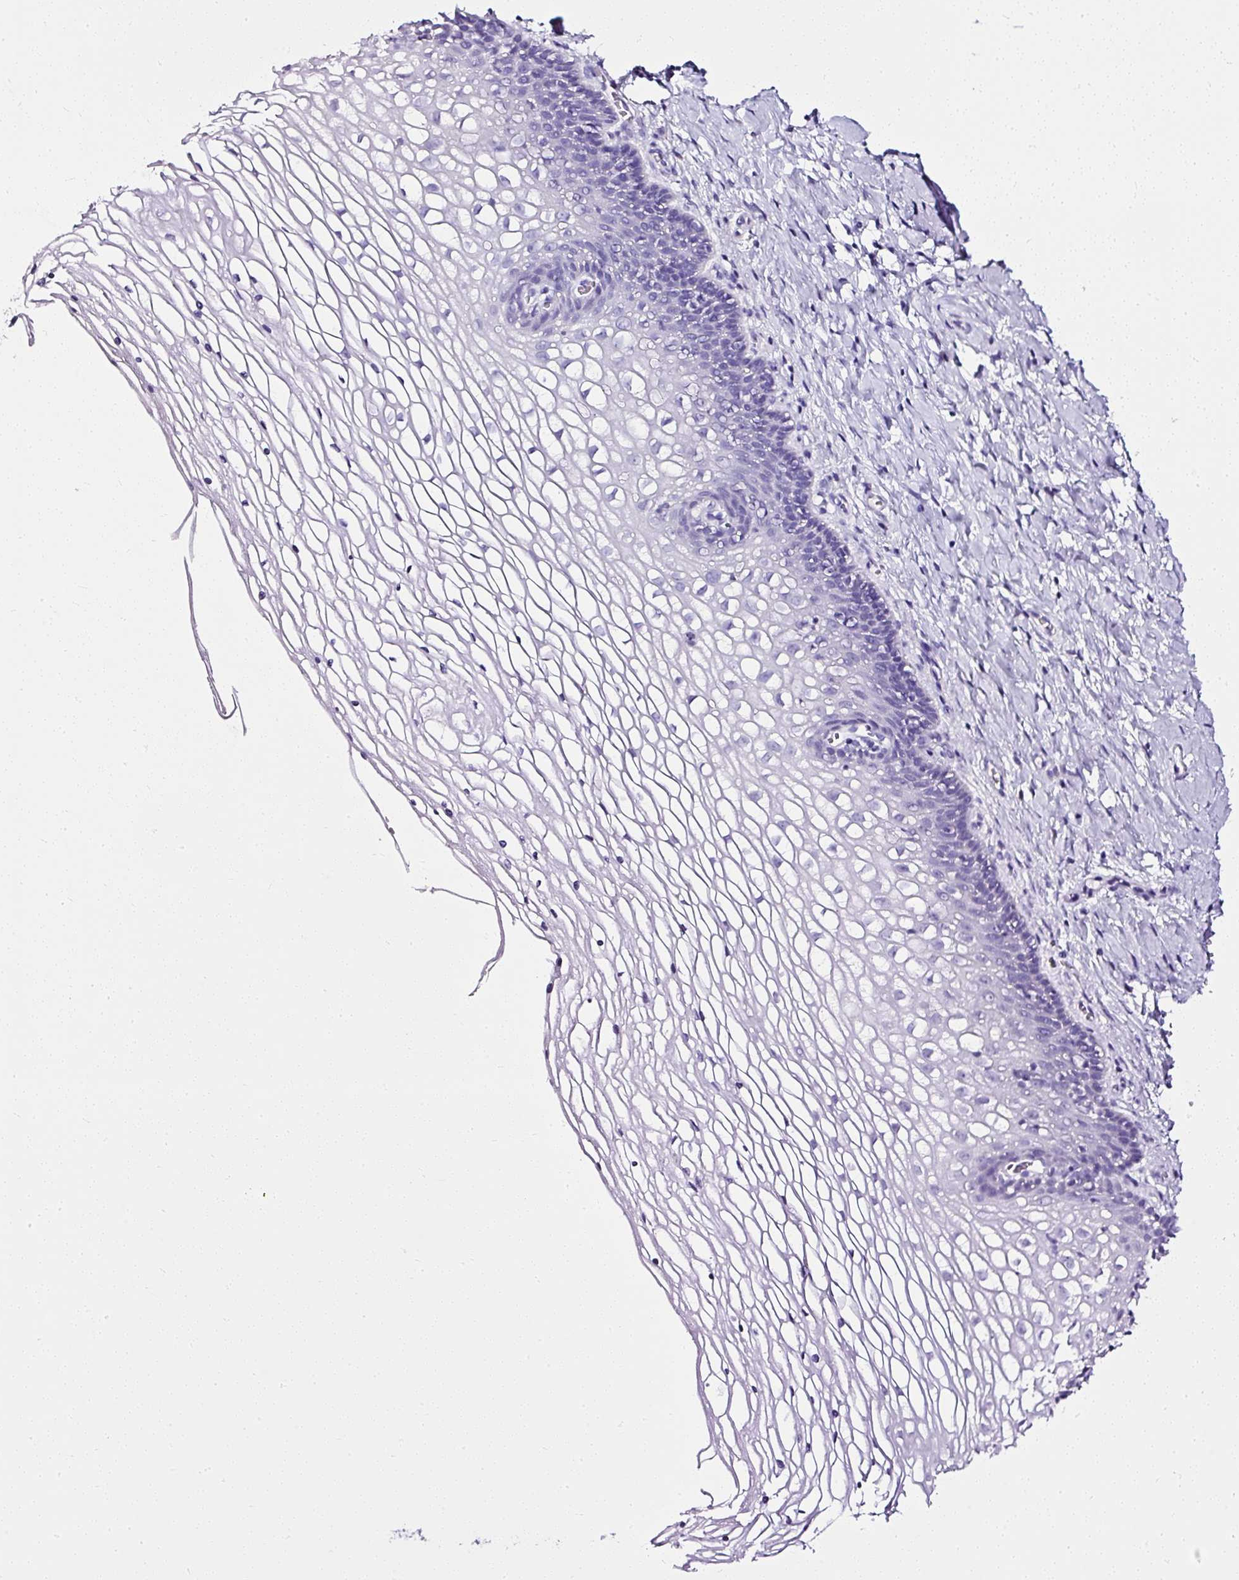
{"staining": {"intensity": "negative", "quantity": "none", "location": "none"}, "tissue": "cervix", "cell_type": "Glandular cells", "image_type": "normal", "snomed": [{"axis": "morphology", "description": "Normal tissue, NOS"}, {"axis": "topography", "description": "Cervix"}], "caption": "The histopathology image exhibits no significant staining in glandular cells of cervix. (DAB immunohistochemistry (IHC) with hematoxylin counter stain).", "gene": "ATP2A1", "patient": {"sex": "female", "age": 36}}